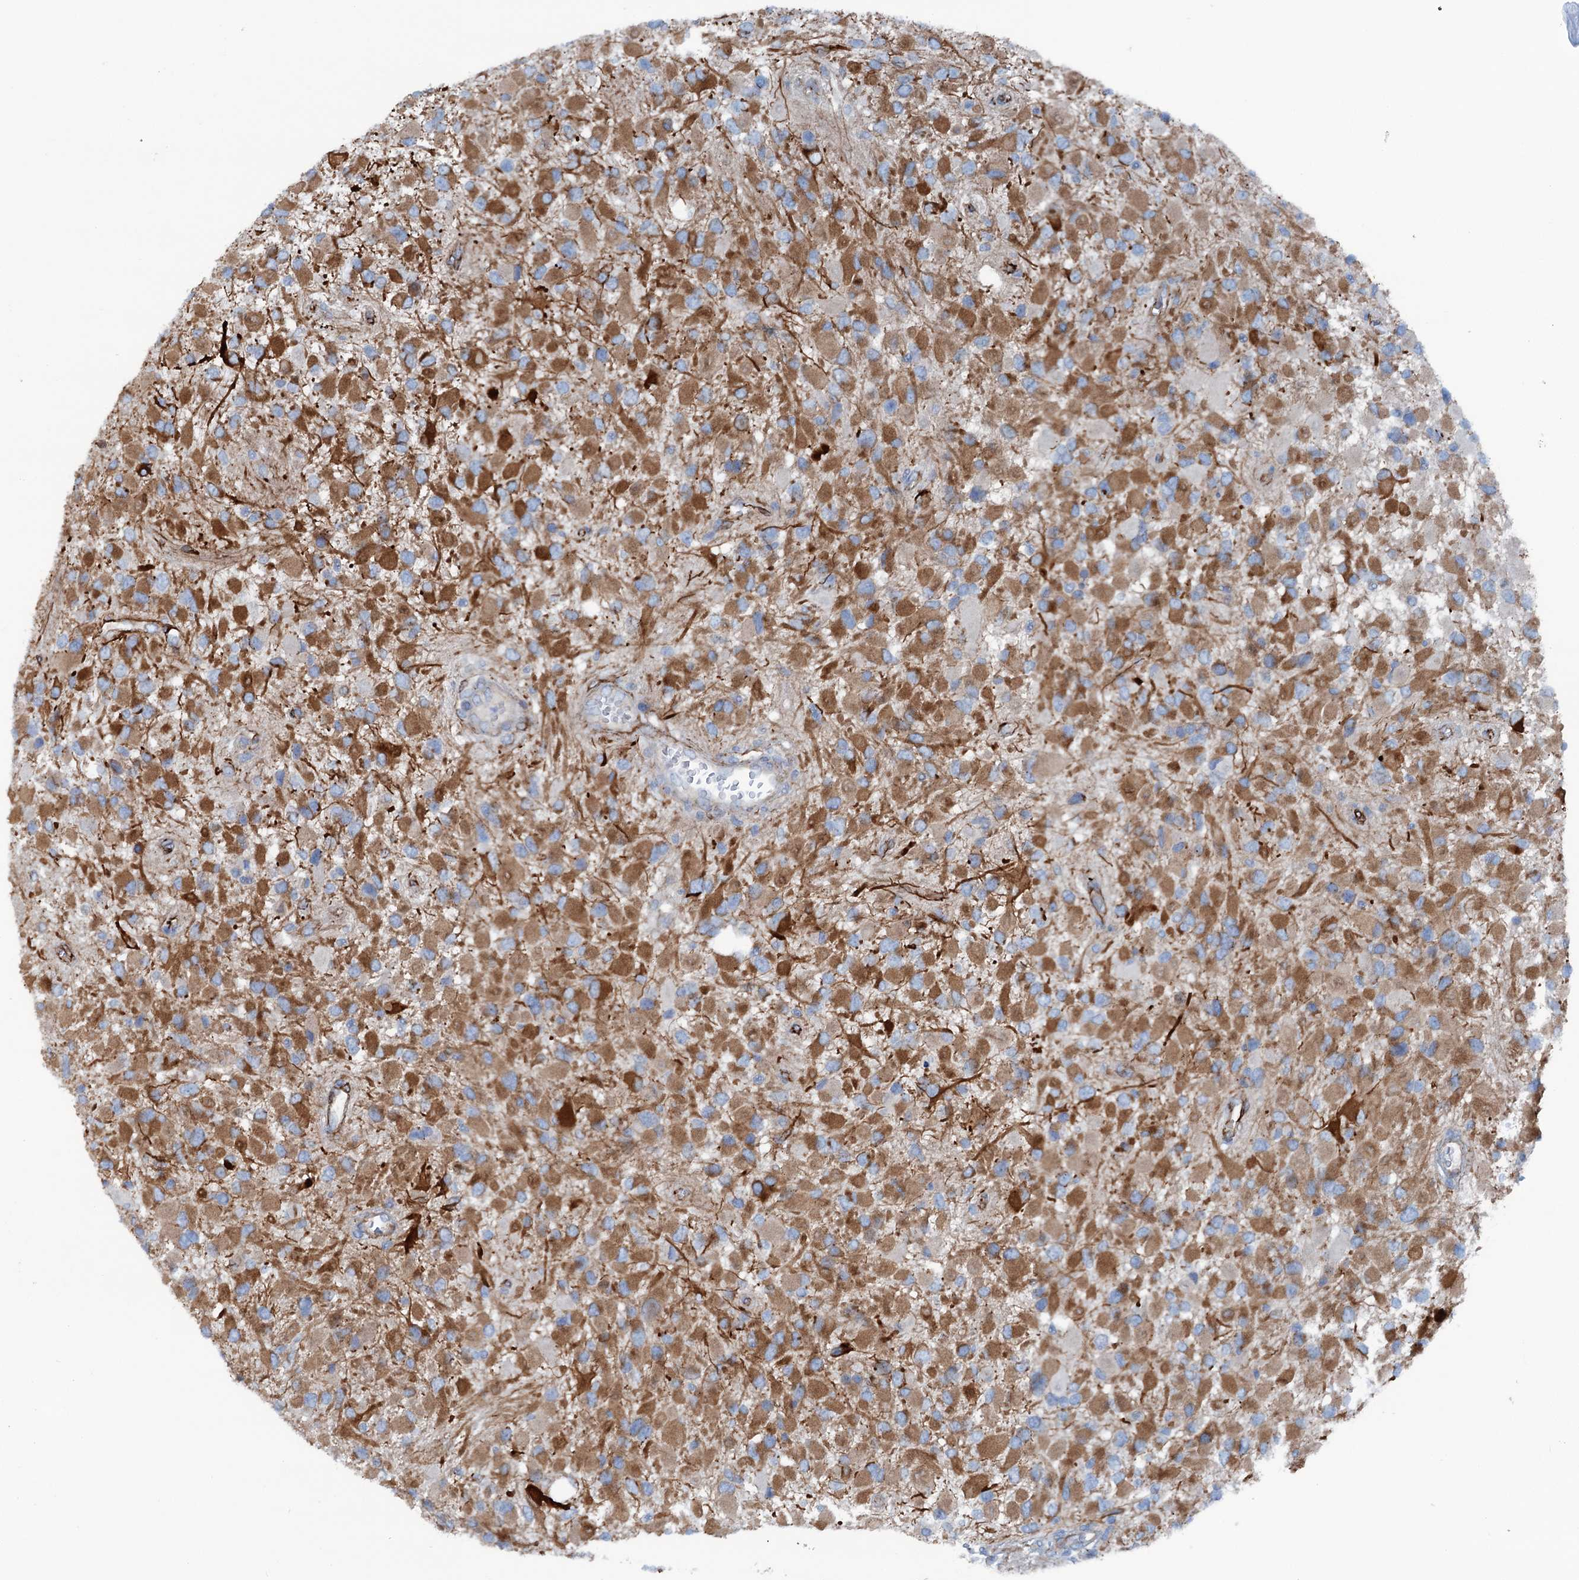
{"staining": {"intensity": "moderate", "quantity": ">75%", "location": "cytoplasmic/membranous"}, "tissue": "glioma", "cell_type": "Tumor cells", "image_type": "cancer", "snomed": [{"axis": "morphology", "description": "Glioma, malignant, High grade"}, {"axis": "topography", "description": "Brain"}], "caption": "High-magnification brightfield microscopy of malignant glioma (high-grade) stained with DAB (brown) and counterstained with hematoxylin (blue). tumor cells exhibit moderate cytoplasmic/membranous staining is identified in approximately>75% of cells. (Stains: DAB in brown, nuclei in blue, Microscopy: brightfield microscopy at high magnification).", "gene": "CALCOCO1", "patient": {"sex": "male", "age": 53}}